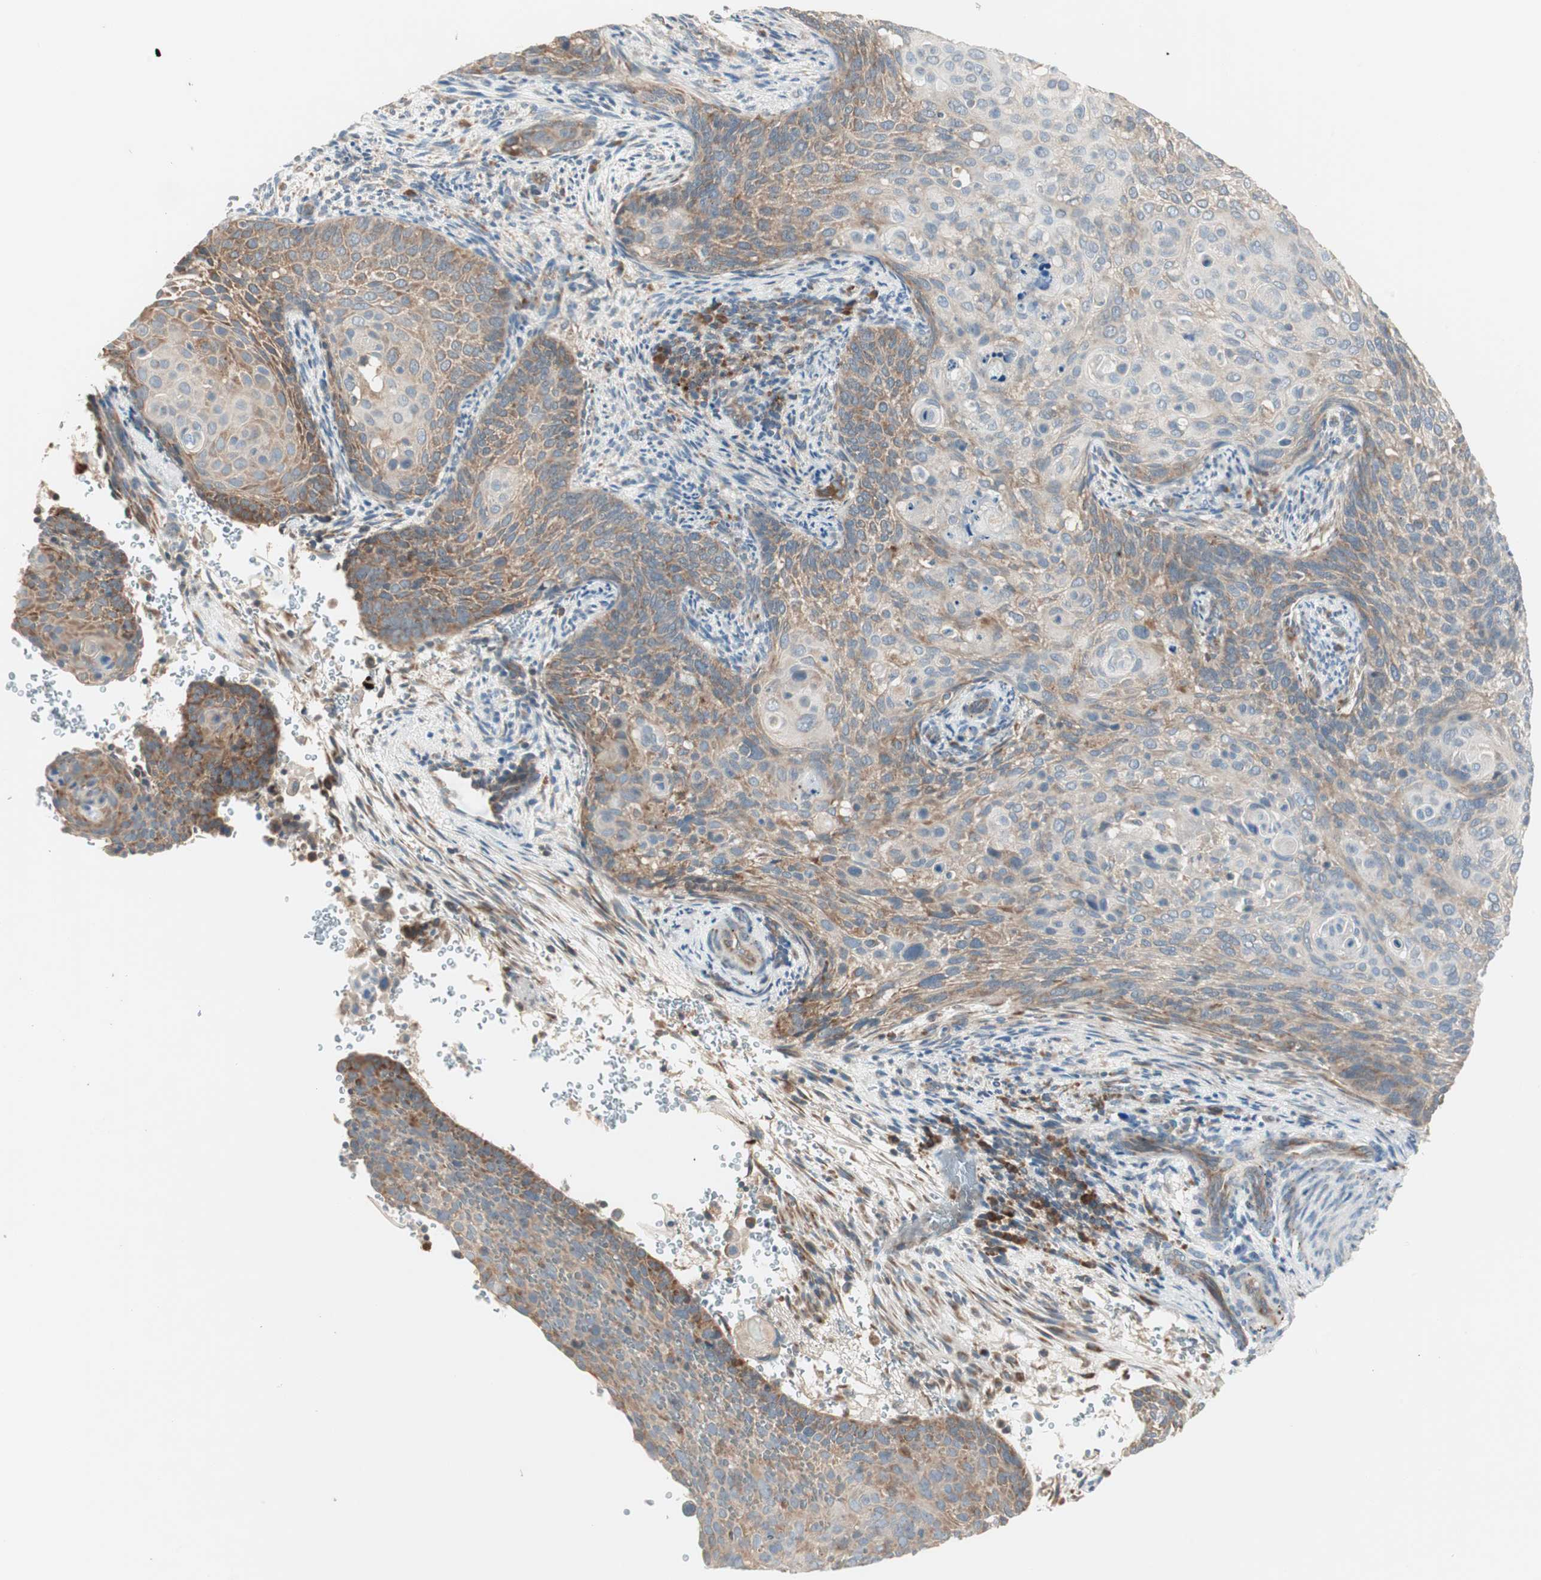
{"staining": {"intensity": "moderate", "quantity": ">75%", "location": "cytoplasmic/membranous"}, "tissue": "cervical cancer", "cell_type": "Tumor cells", "image_type": "cancer", "snomed": [{"axis": "morphology", "description": "Squamous cell carcinoma, NOS"}, {"axis": "topography", "description": "Cervix"}], "caption": "Moderate cytoplasmic/membranous protein positivity is present in about >75% of tumor cells in squamous cell carcinoma (cervical).", "gene": "RPL23", "patient": {"sex": "female", "age": 33}}